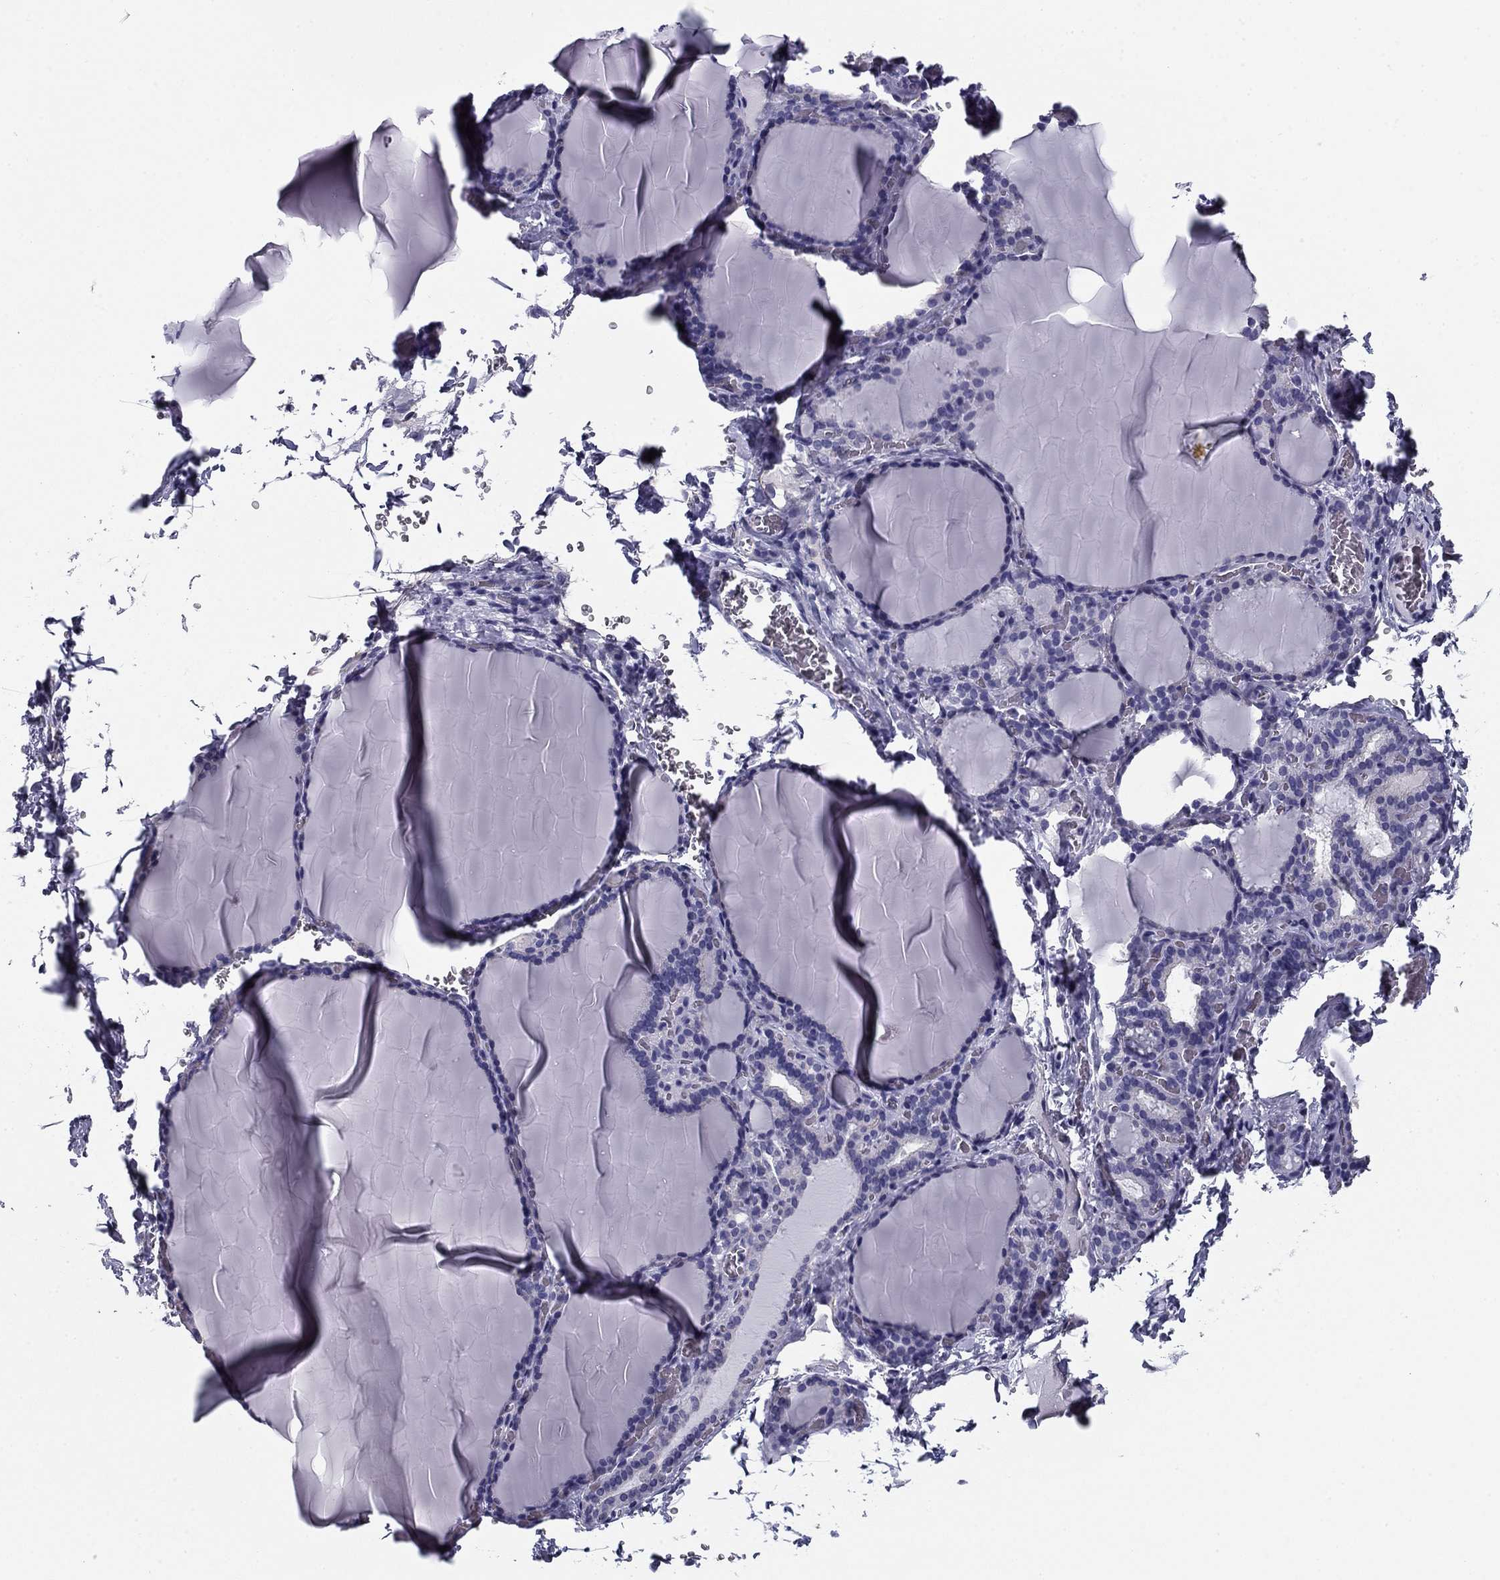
{"staining": {"intensity": "negative", "quantity": "none", "location": "none"}, "tissue": "thyroid gland", "cell_type": "Glandular cells", "image_type": "normal", "snomed": [{"axis": "morphology", "description": "Normal tissue, NOS"}, {"axis": "morphology", "description": "Hyperplasia, NOS"}, {"axis": "topography", "description": "Thyroid gland"}], "caption": "Photomicrograph shows no protein staining in glandular cells of unremarkable thyroid gland. (Immunohistochemistry (ihc), brightfield microscopy, high magnification).", "gene": "FLNC", "patient": {"sex": "female", "age": 27}}